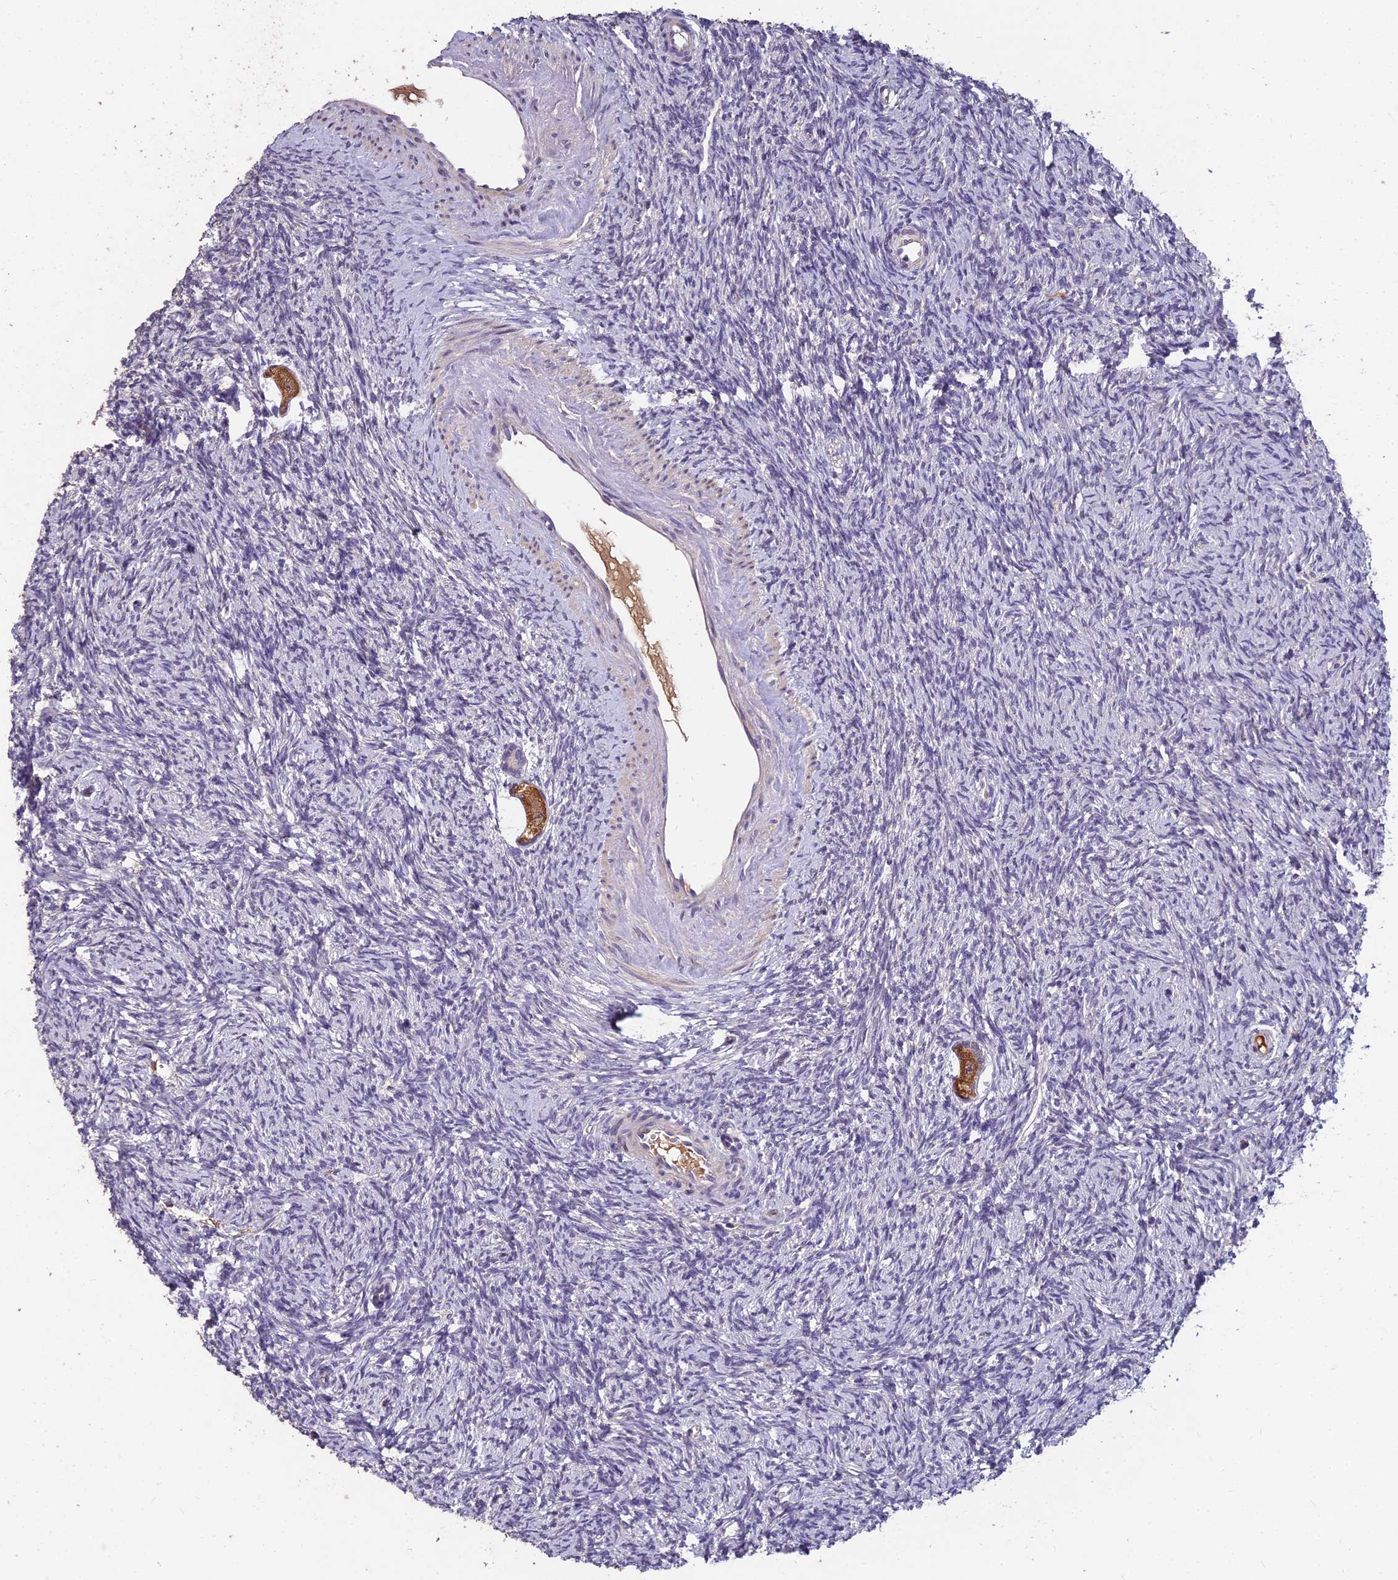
{"staining": {"intensity": "strong", "quantity": ">75%", "location": "cytoplasmic/membranous"}, "tissue": "ovary", "cell_type": "Follicle cells", "image_type": "normal", "snomed": [{"axis": "morphology", "description": "Normal tissue, NOS"}, {"axis": "morphology", "description": "Cyst, NOS"}, {"axis": "topography", "description": "Ovary"}], "caption": "Approximately >75% of follicle cells in unremarkable ovary exhibit strong cytoplasmic/membranous protein staining as visualized by brown immunohistochemical staining.", "gene": "CEACAM16", "patient": {"sex": "female", "age": 33}}